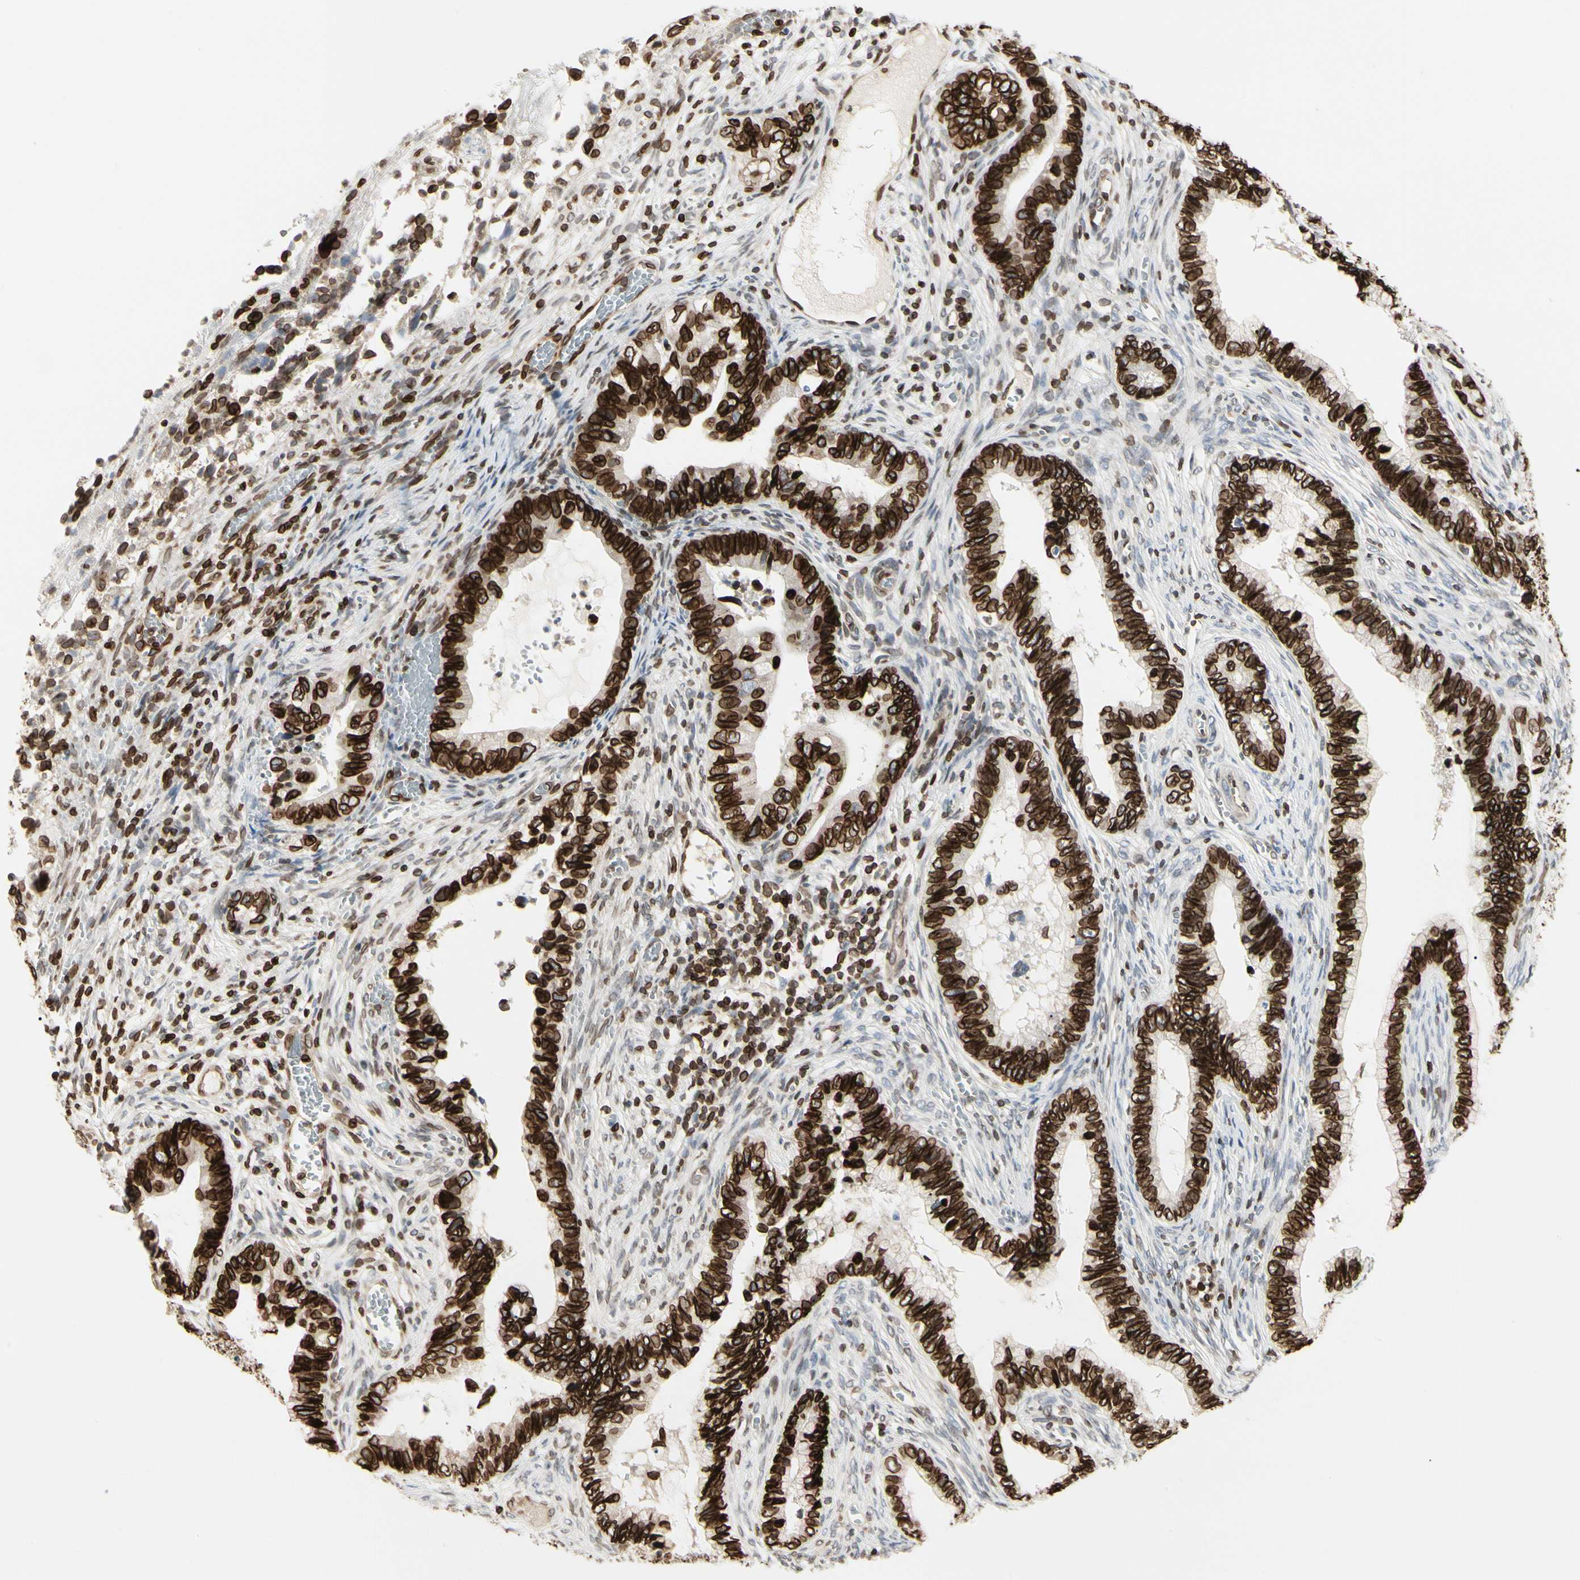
{"staining": {"intensity": "strong", "quantity": ">75%", "location": "cytoplasmic/membranous,nuclear"}, "tissue": "cervical cancer", "cell_type": "Tumor cells", "image_type": "cancer", "snomed": [{"axis": "morphology", "description": "Adenocarcinoma, NOS"}, {"axis": "topography", "description": "Cervix"}], "caption": "Protein staining shows strong cytoplasmic/membranous and nuclear staining in about >75% of tumor cells in cervical cancer.", "gene": "TMPO", "patient": {"sex": "female", "age": 44}}